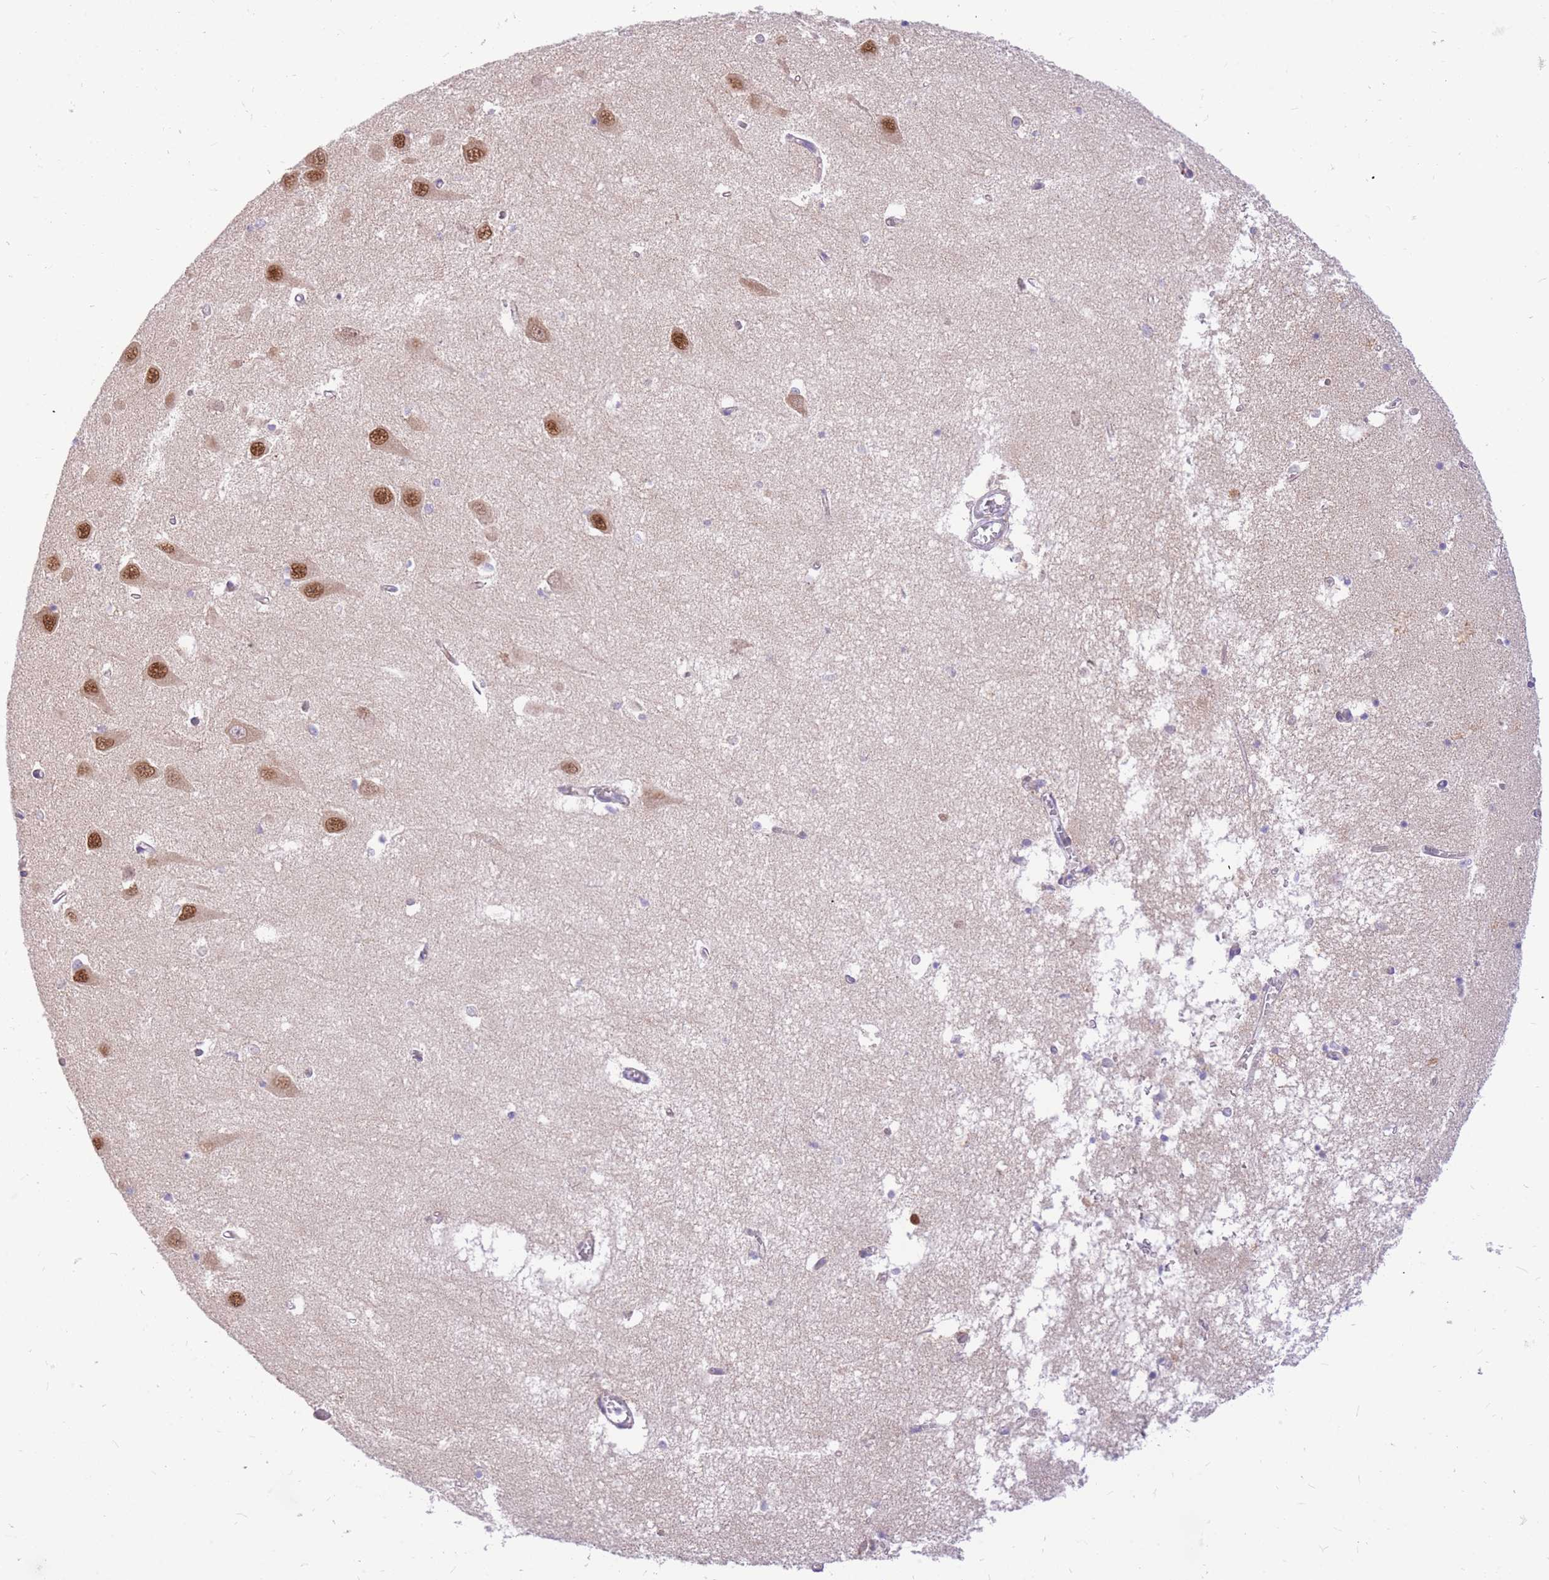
{"staining": {"intensity": "negative", "quantity": "none", "location": "none"}, "tissue": "hippocampus", "cell_type": "Glial cells", "image_type": "normal", "snomed": [{"axis": "morphology", "description": "Normal tissue, NOS"}, {"axis": "topography", "description": "Hippocampus"}], "caption": "Micrograph shows no protein staining in glial cells of unremarkable hippocampus. (DAB IHC with hematoxylin counter stain).", "gene": "TOPAZ1", "patient": {"sex": "male", "age": 70}}